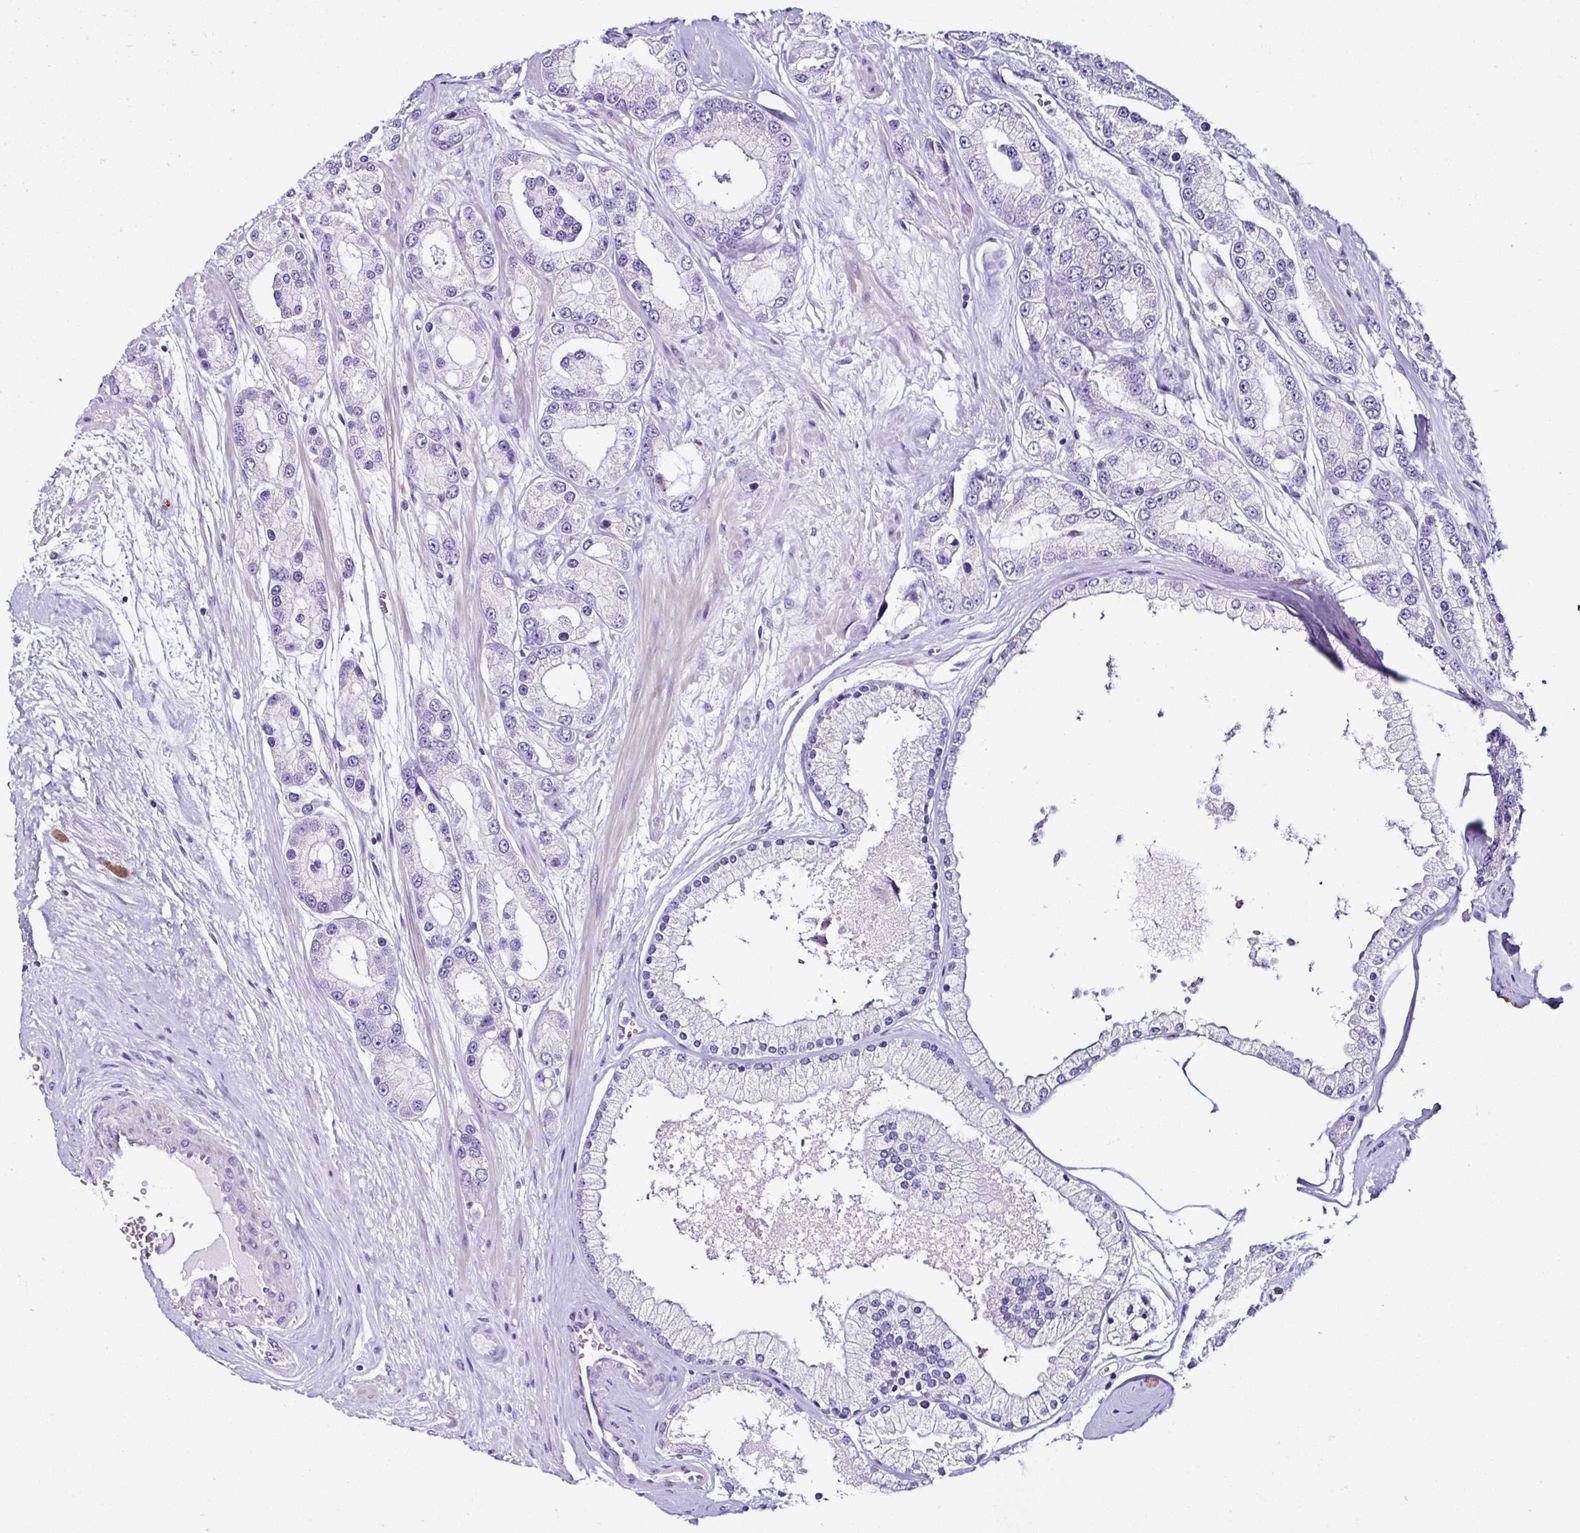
{"staining": {"intensity": "negative", "quantity": "none", "location": "none"}, "tissue": "prostate cancer", "cell_type": "Tumor cells", "image_type": "cancer", "snomed": [{"axis": "morphology", "description": "Adenocarcinoma, High grade"}, {"axis": "topography", "description": "Prostate"}], "caption": "IHC image of neoplastic tissue: prostate cancer stained with DAB (3,3'-diaminobenzidine) shows no significant protein positivity in tumor cells. Nuclei are stained in blue.", "gene": "SRL", "patient": {"sex": "male", "age": 67}}